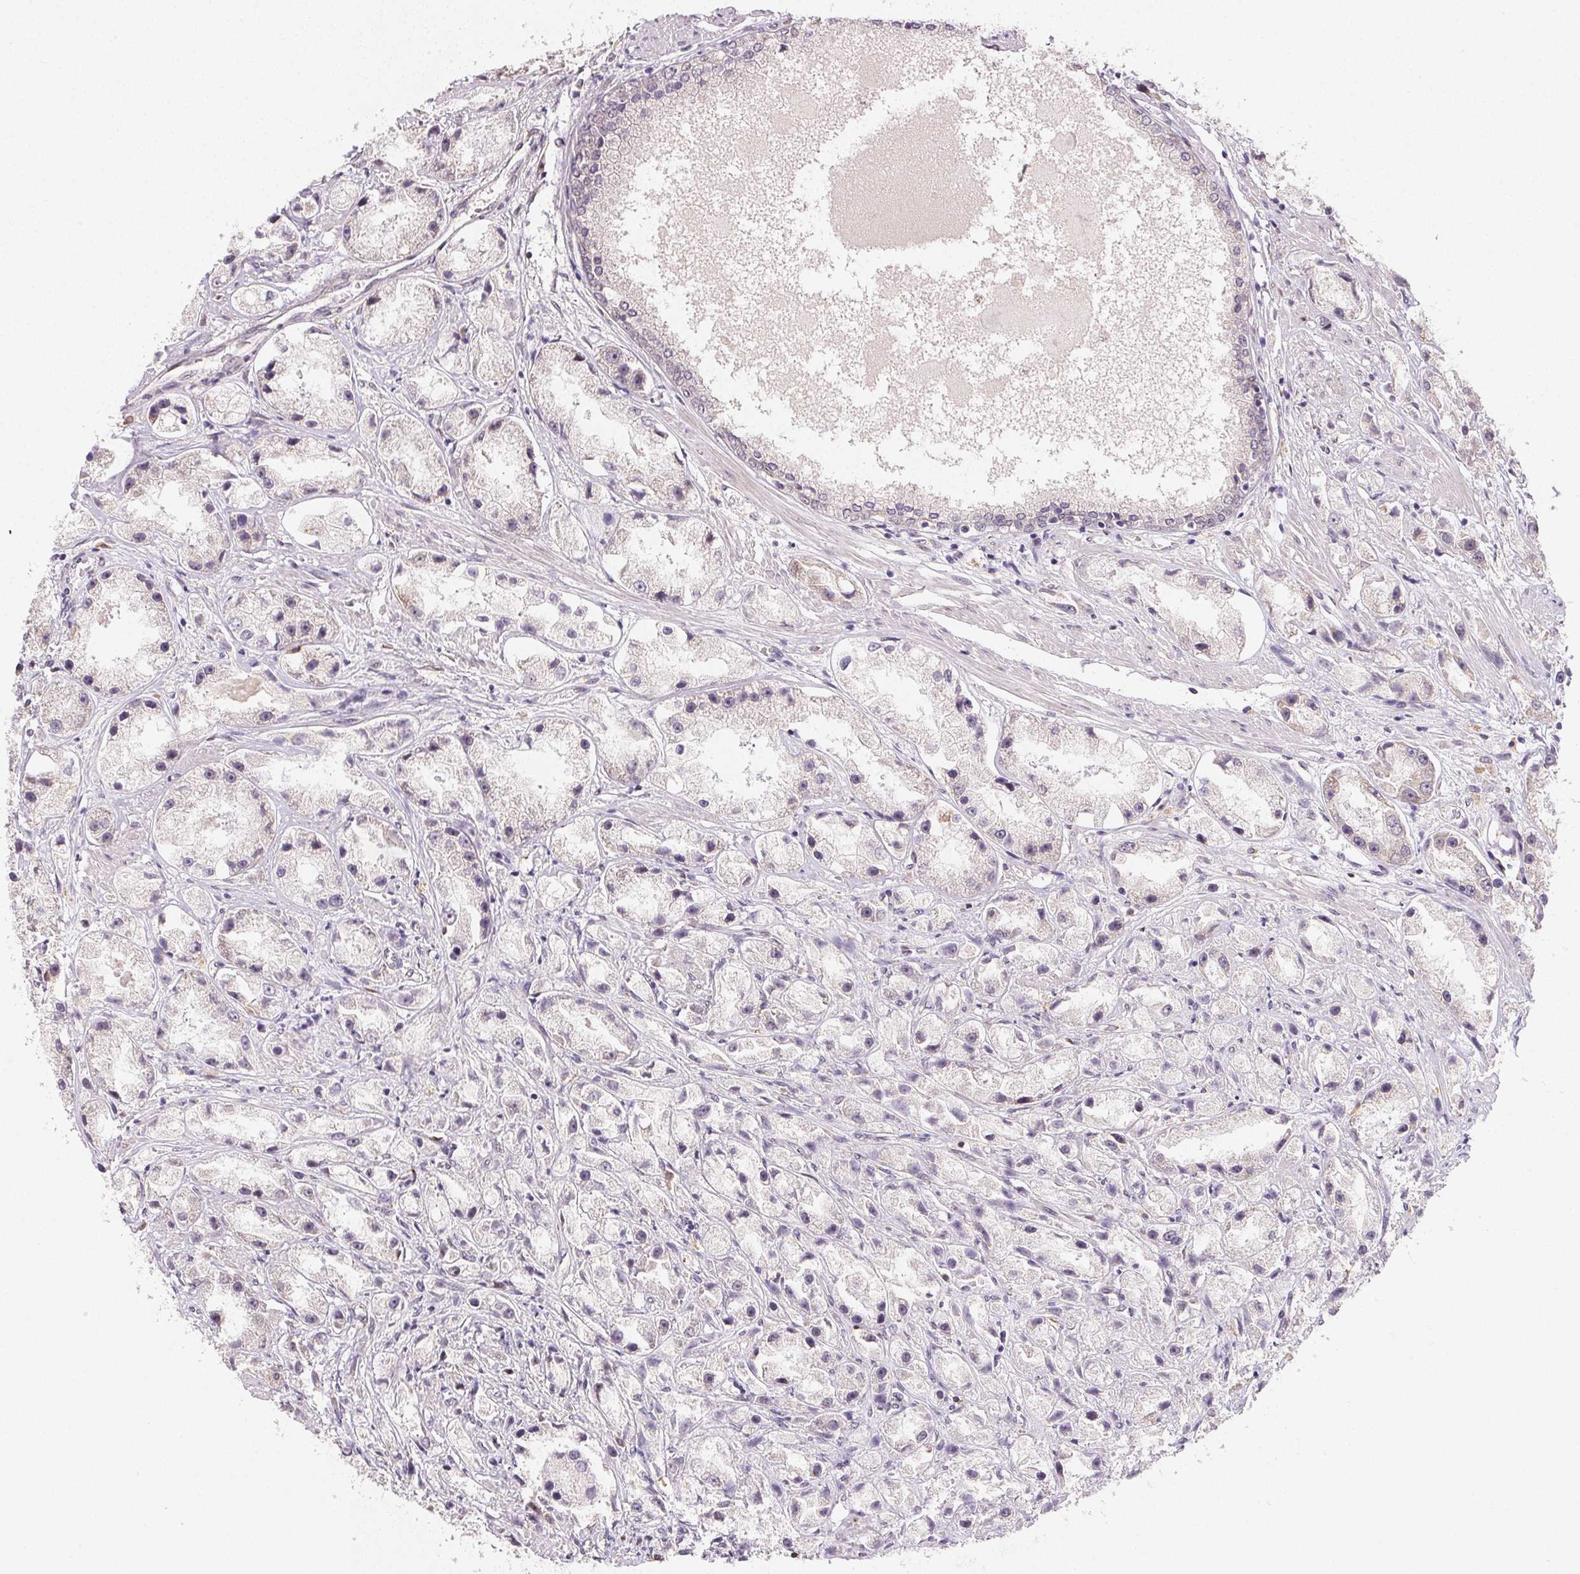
{"staining": {"intensity": "weak", "quantity": "25%-75%", "location": "cytoplasmic/membranous"}, "tissue": "prostate cancer", "cell_type": "Tumor cells", "image_type": "cancer", "snomed": [{"axis": "morphology", "description": "Adenocarcinoma, High grade"}, {"axis": "topography", "description": "Prostate"}], "caption": "Prostate cancer tissue reveals weak cytoplasmic/membranous expression in approximately 25%-75% of tumor cells, visualized by immunohistochemistry.", "gene": "EI24", "patient": {"sex": "male", "age": 67}}